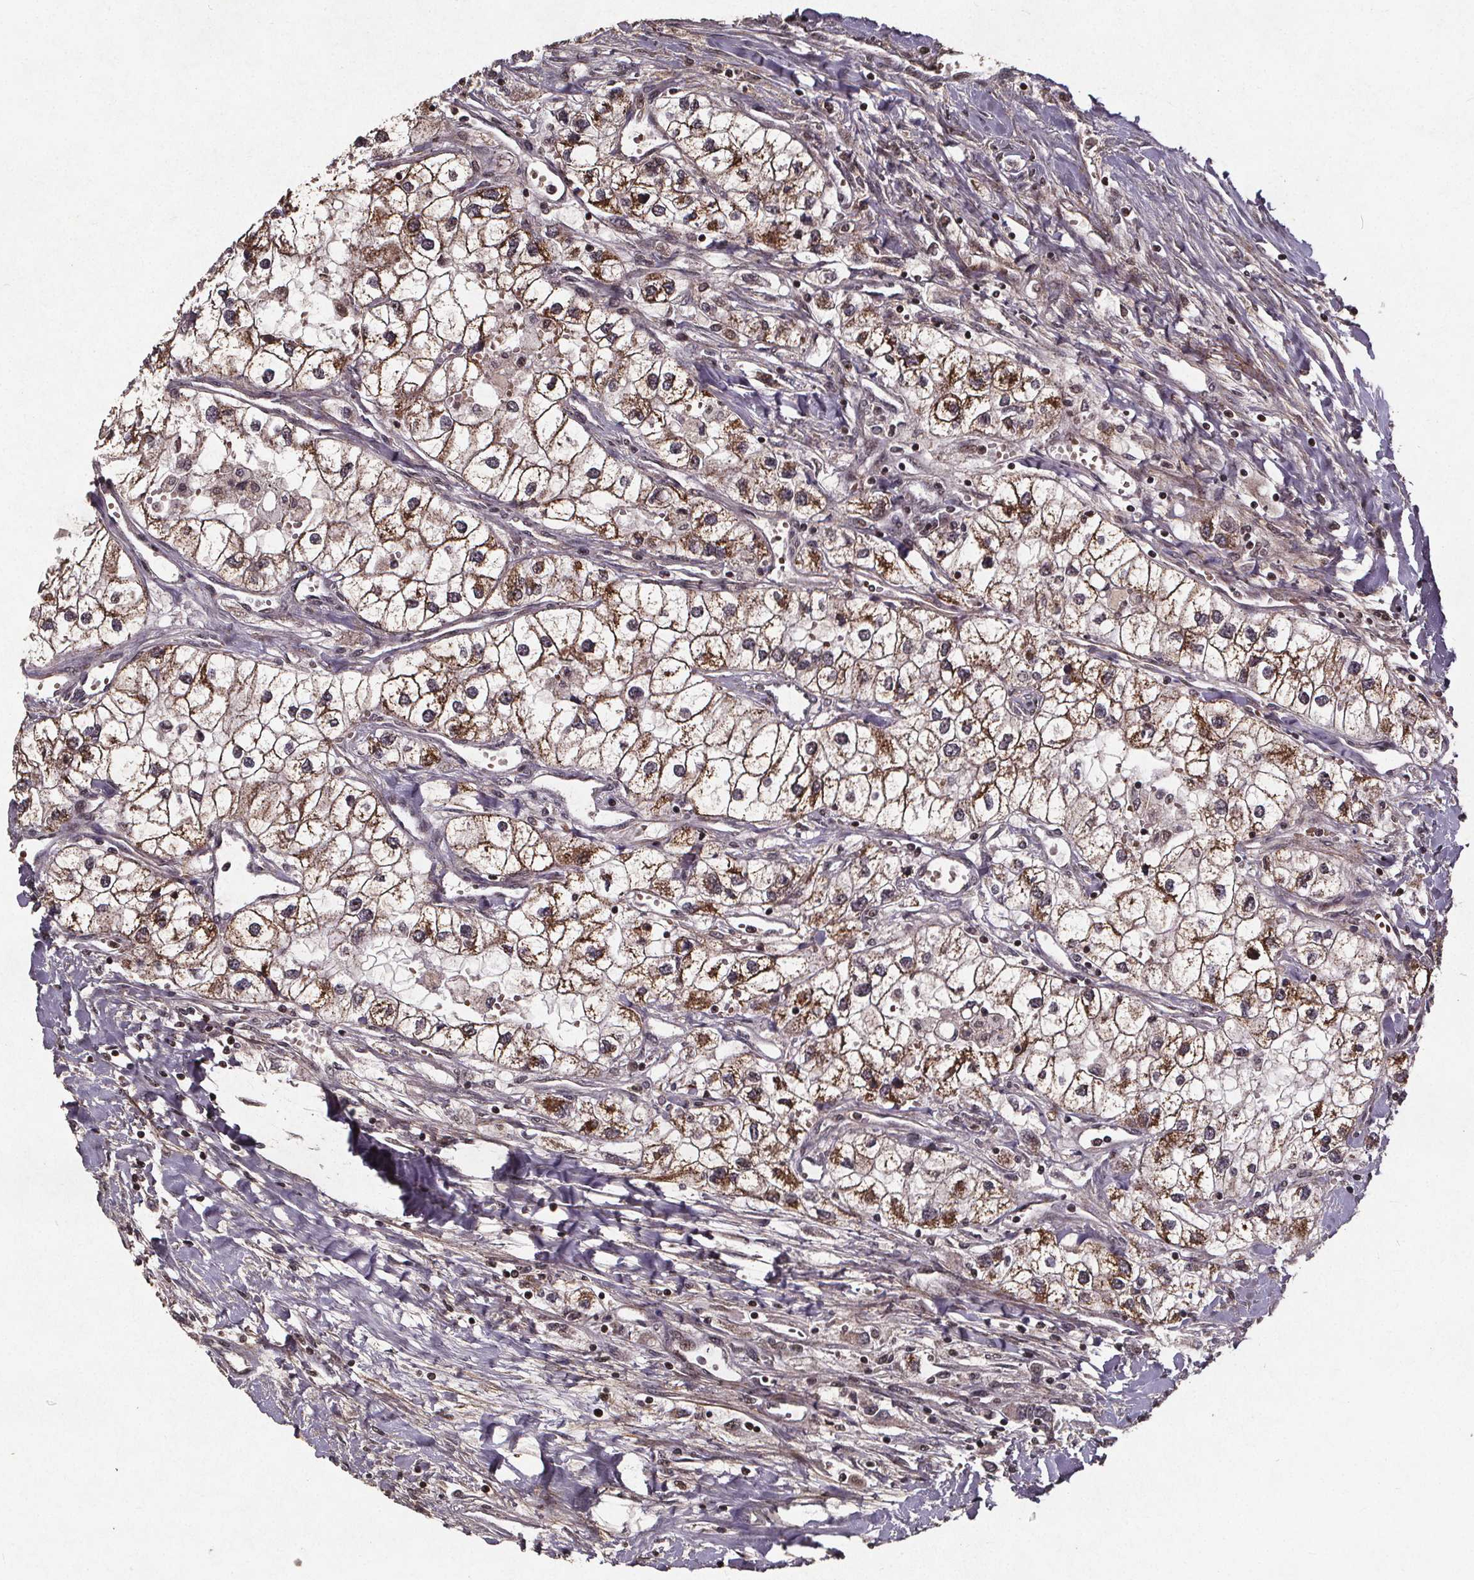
{"staining": {"intensity": "moderate", "quantity": ">75%", "location": "cytoplasmic/membranous"}, "tissue": "renal cancer", "cell_type": "Tumor cells", "image_type": "cancer", "snomed": [{"axis": "morphology", "description": "Adenocarcinoma, NOS"}, {"axis": "topography", "description": "Kidney"}], "caption": "Moderate cytoplasmic/membranous positivity is identified in about >75% of tumor cells in renal cancer.", "gene": "GPX3", "patient": {"sex": "male", "age": 59}}